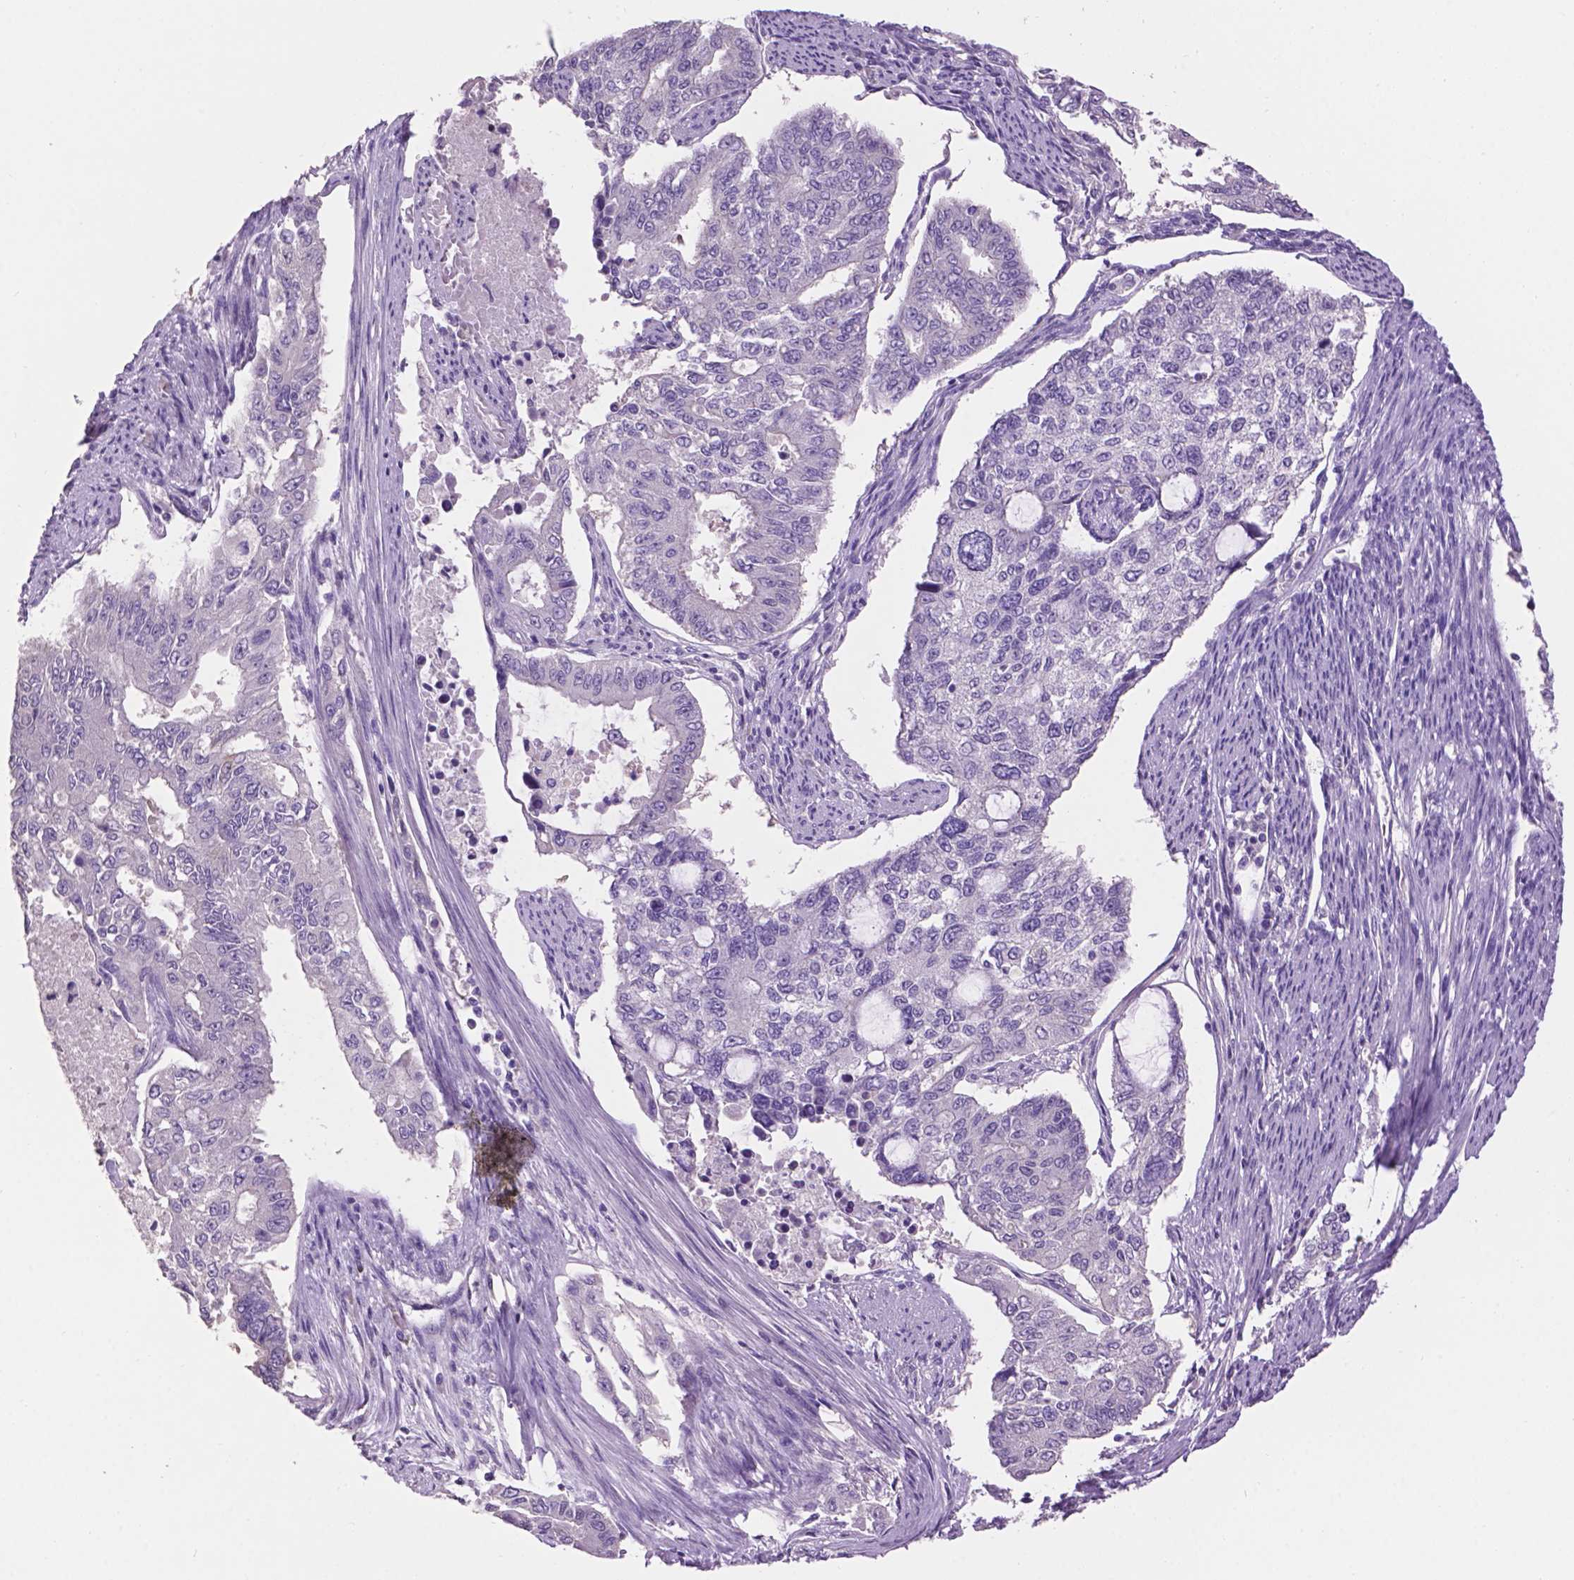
{"staining": {"intensity": "negative", "quantity": "none", "location": "none"}, "tissue": "endometrial cancer", "cell_type": "Tumor cells", "image_type": "cancer", "snomed": [{"axis": "morphology", "description": "Adenocarcinoma, NOS"}, {"axis": "topography", "description": "Uterus"}], "caption": "DAB (3,3'-diaminobenzidine) immunohistochemical staining of human adenocarcinoma (endometrial) shows no significant expression in tumor cells.", "gene": "CRYBA4", "patient": {"sex": "female", "age": 59}}